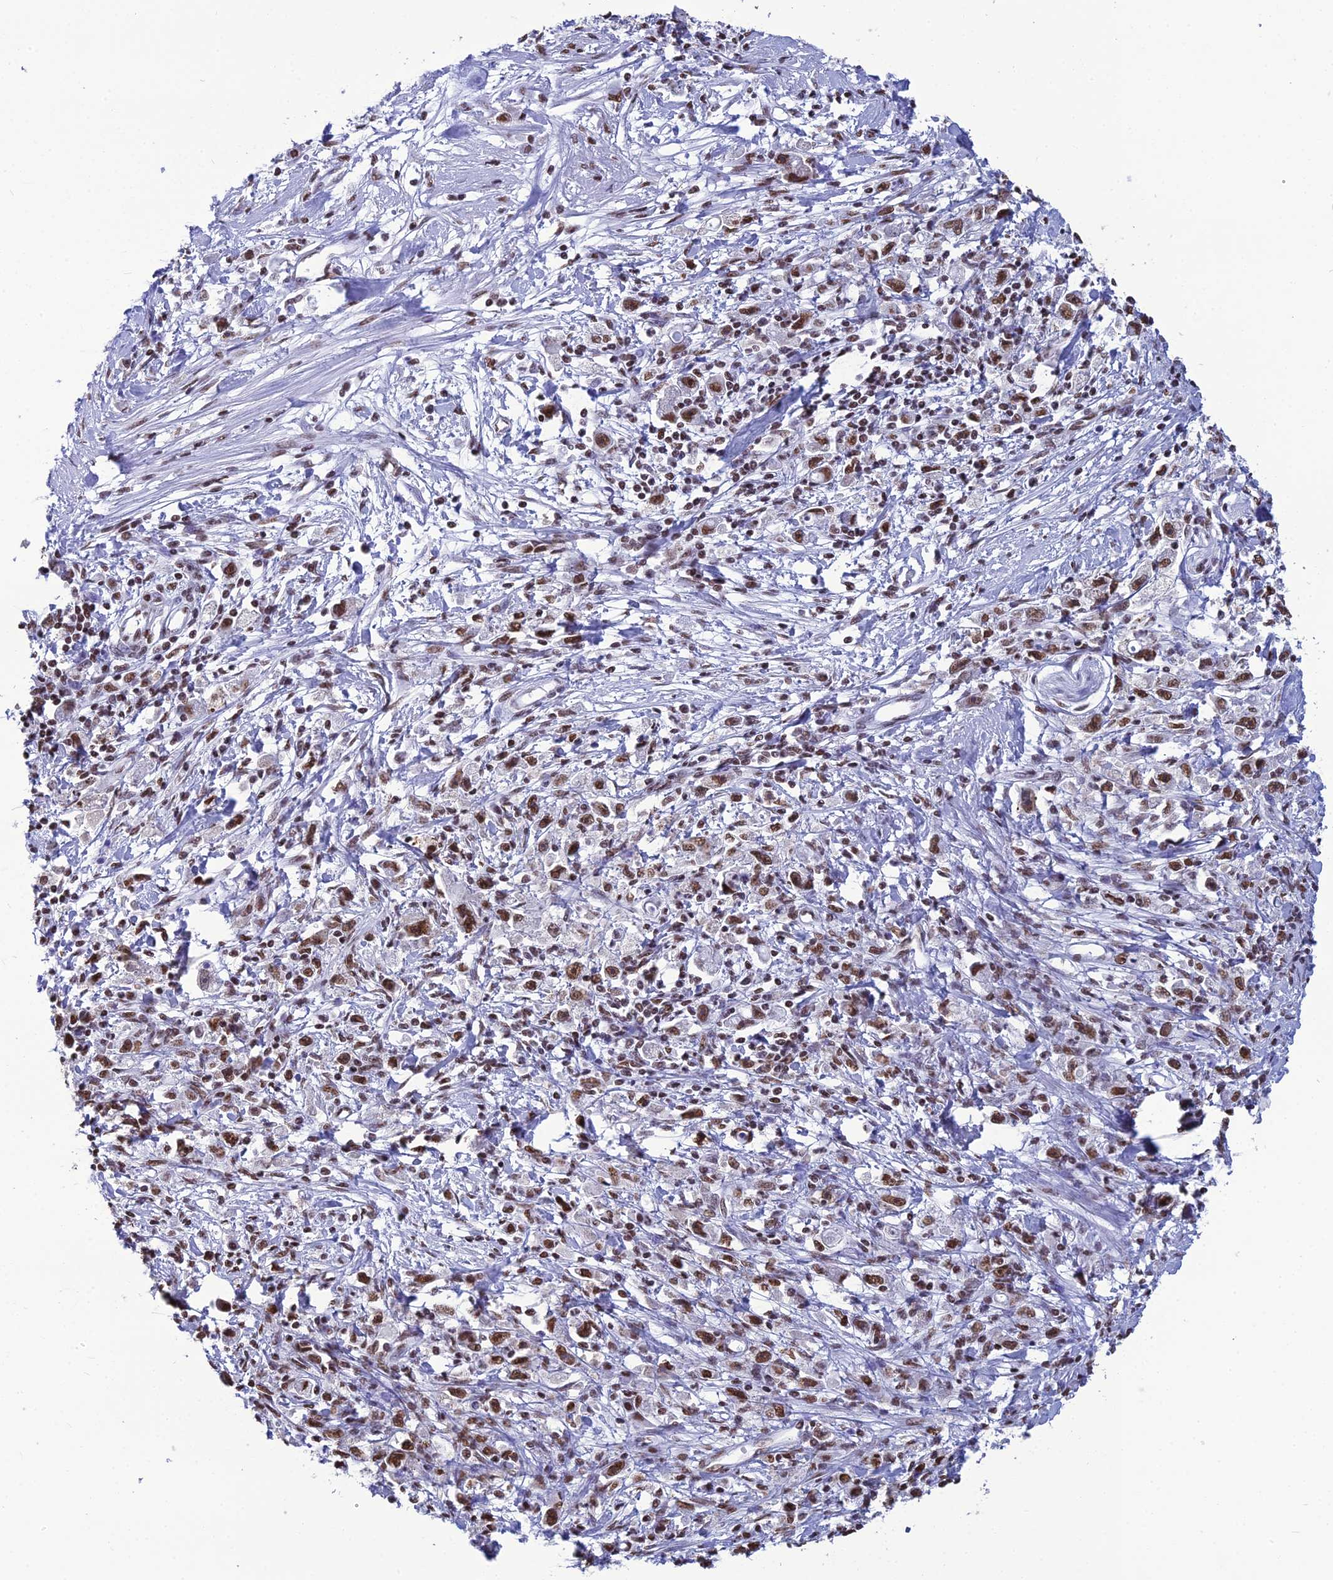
{"staining": {"intensity": "strong", "quantity": ">75%", "location": "nuclear"}, "tissue": "stomach cancer", "cell_type": "Tumor cells", "image_type": "cancer", "snomed": [{"axis": "morphology", "description": "Adenocarcinoma, NOS"}, {"axis": "topography", "description": "Stomach"}], "caption": "IHC (DAB) staining of stomach cancer (adenocarcinoma) shows strong nuclear protein expression in about >75% of tumor cells. The protein of interest is shown in brown color, while the nuclei are stained blue.", "gene": "PRAMEF12", "patient": {"sex": "female", "age": 59}}